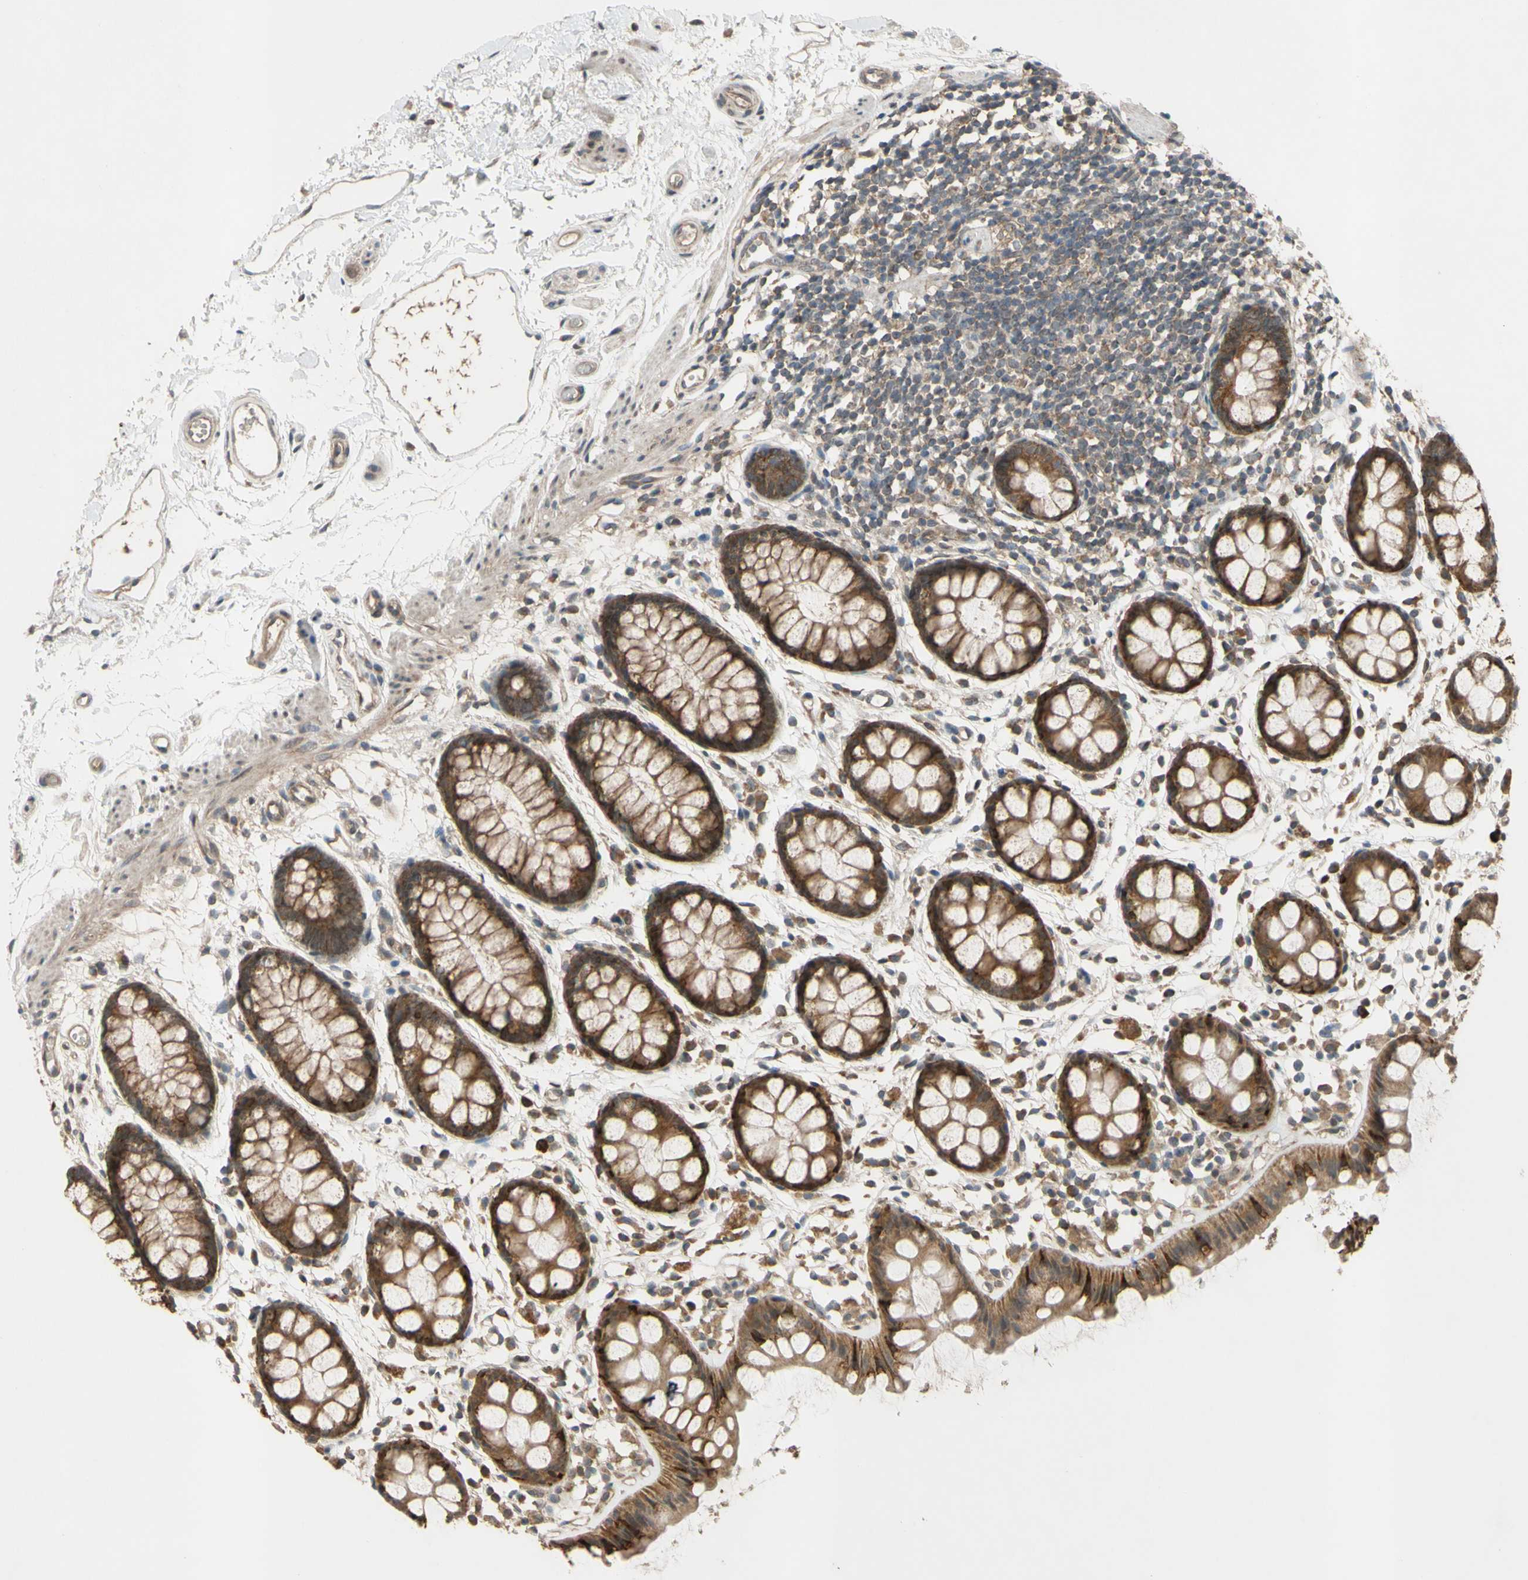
{"staining": {"intensity": "strong", "quantity": ">75%", "location": "cytoplasmic/membranous"}, "tissue": "rectum", "cell_type": "Glandular cells", "image_type": "normal", "snomed": [{"axis": "morphology", "description": "Normal tissue, NOS"}, {"axis": "topography", "description": "Rectum"}], "caption": "Immunohistochemical staining of benign human rectum displays >75% levels of strong cytoplasmic/membranous protein positivity in approximately >75% of glandular cells.", "gene": "CD164", "patient": {"sex": "female", "age": 66}}